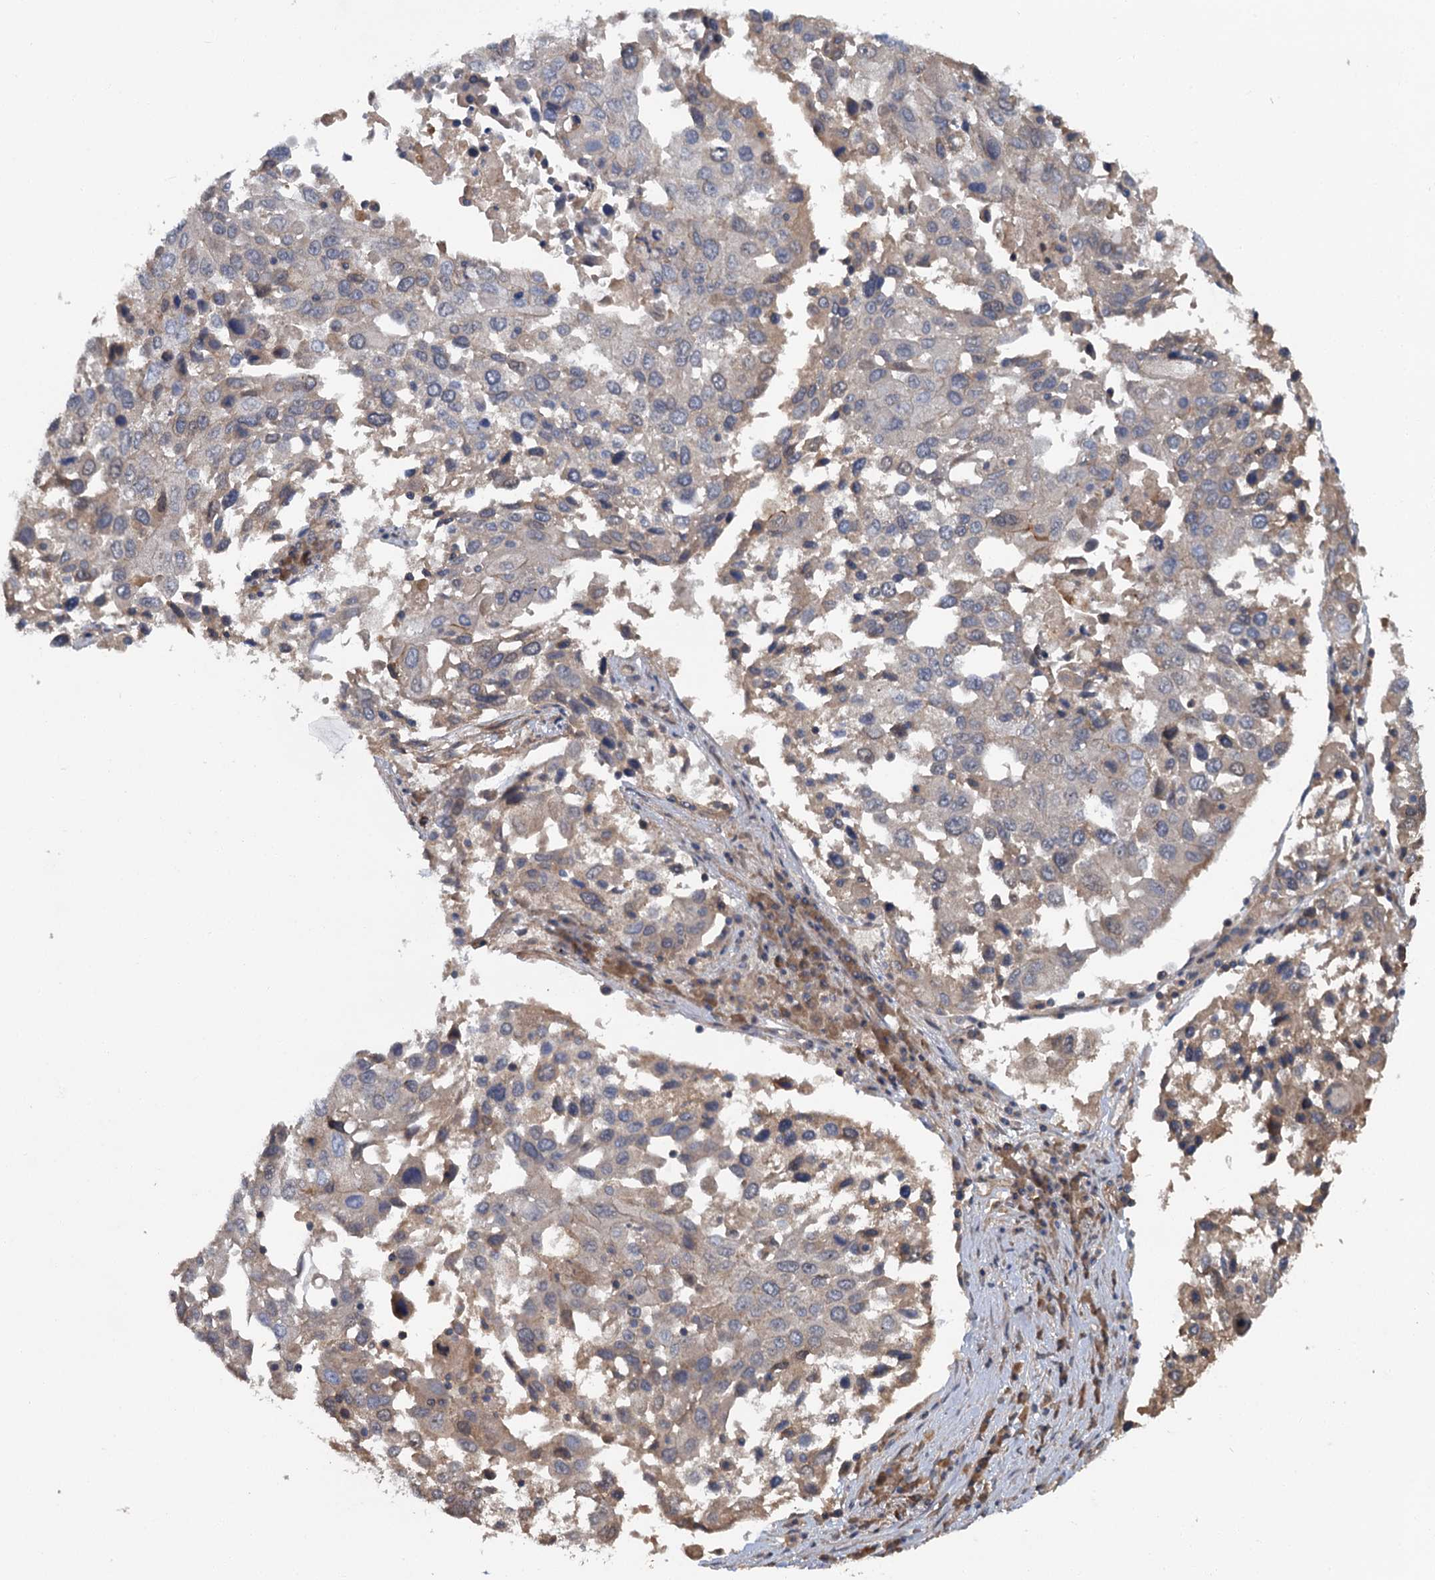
{"staining": {"intensity": "weak", "quantity": "25%-75%", "location": "cytoplasmic/membranous"}, "tissue": "lung cancer", "cell_type": "Tumor cells", "image_type": "cancer", "snomed": [{"axis": "morphology", "description": "Squamous cell carcinoma, NOS"}, {"axis": "topography", "description": "Lung"}], "caption": "This micrograph demonstrates IHC staining of lung cancer (squamous cell carcinoma), with low weak cytoplasmic/membranous staining in about 25%-75% of tumor cells.", "gene": "ZNF324", "patient": {"sex": "male", "age": 65}}